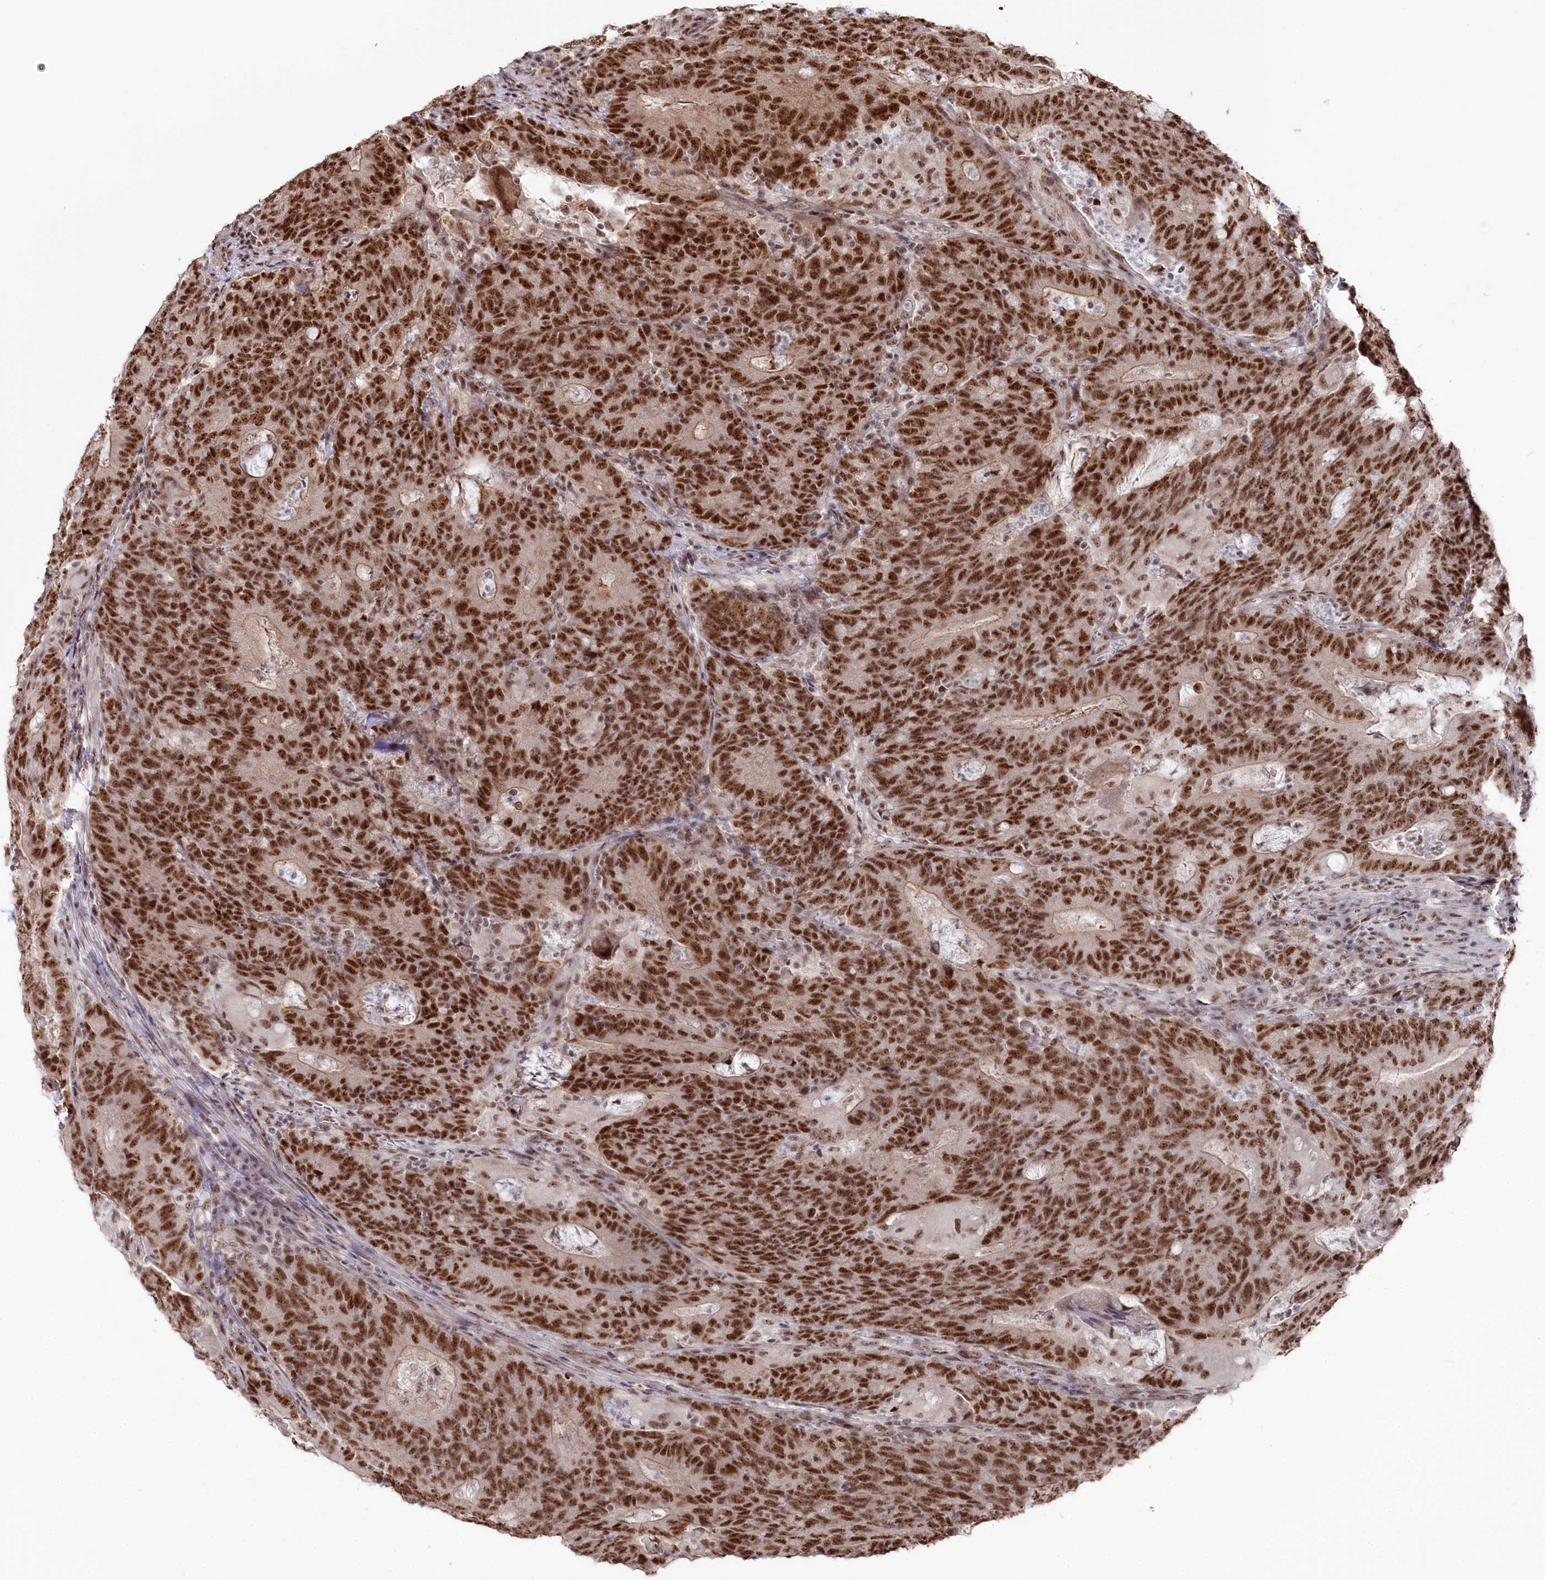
{"staining": {"intensity": "strong", "quantity": ">75%", "location": "nuclear"}, "tissue": "colorectal cancer", "cell_type": "Tumor cells", "image_type": "cancer", "snomed": [{"axis": "morphology", "description": "Normal tissue, NOS"}, {"axis": "morphology", "description": "Adenocarcinoma, NOS"}, {"axis": "topography", "description": "Colon"}], "caption": "Colorectal adenocarcinoma stained with a brown dye shows strong nuclear positive staining in about >75% of tumor cells.", "gene": "POLR2H", "patient": {"sex": "female", "age": 75}}